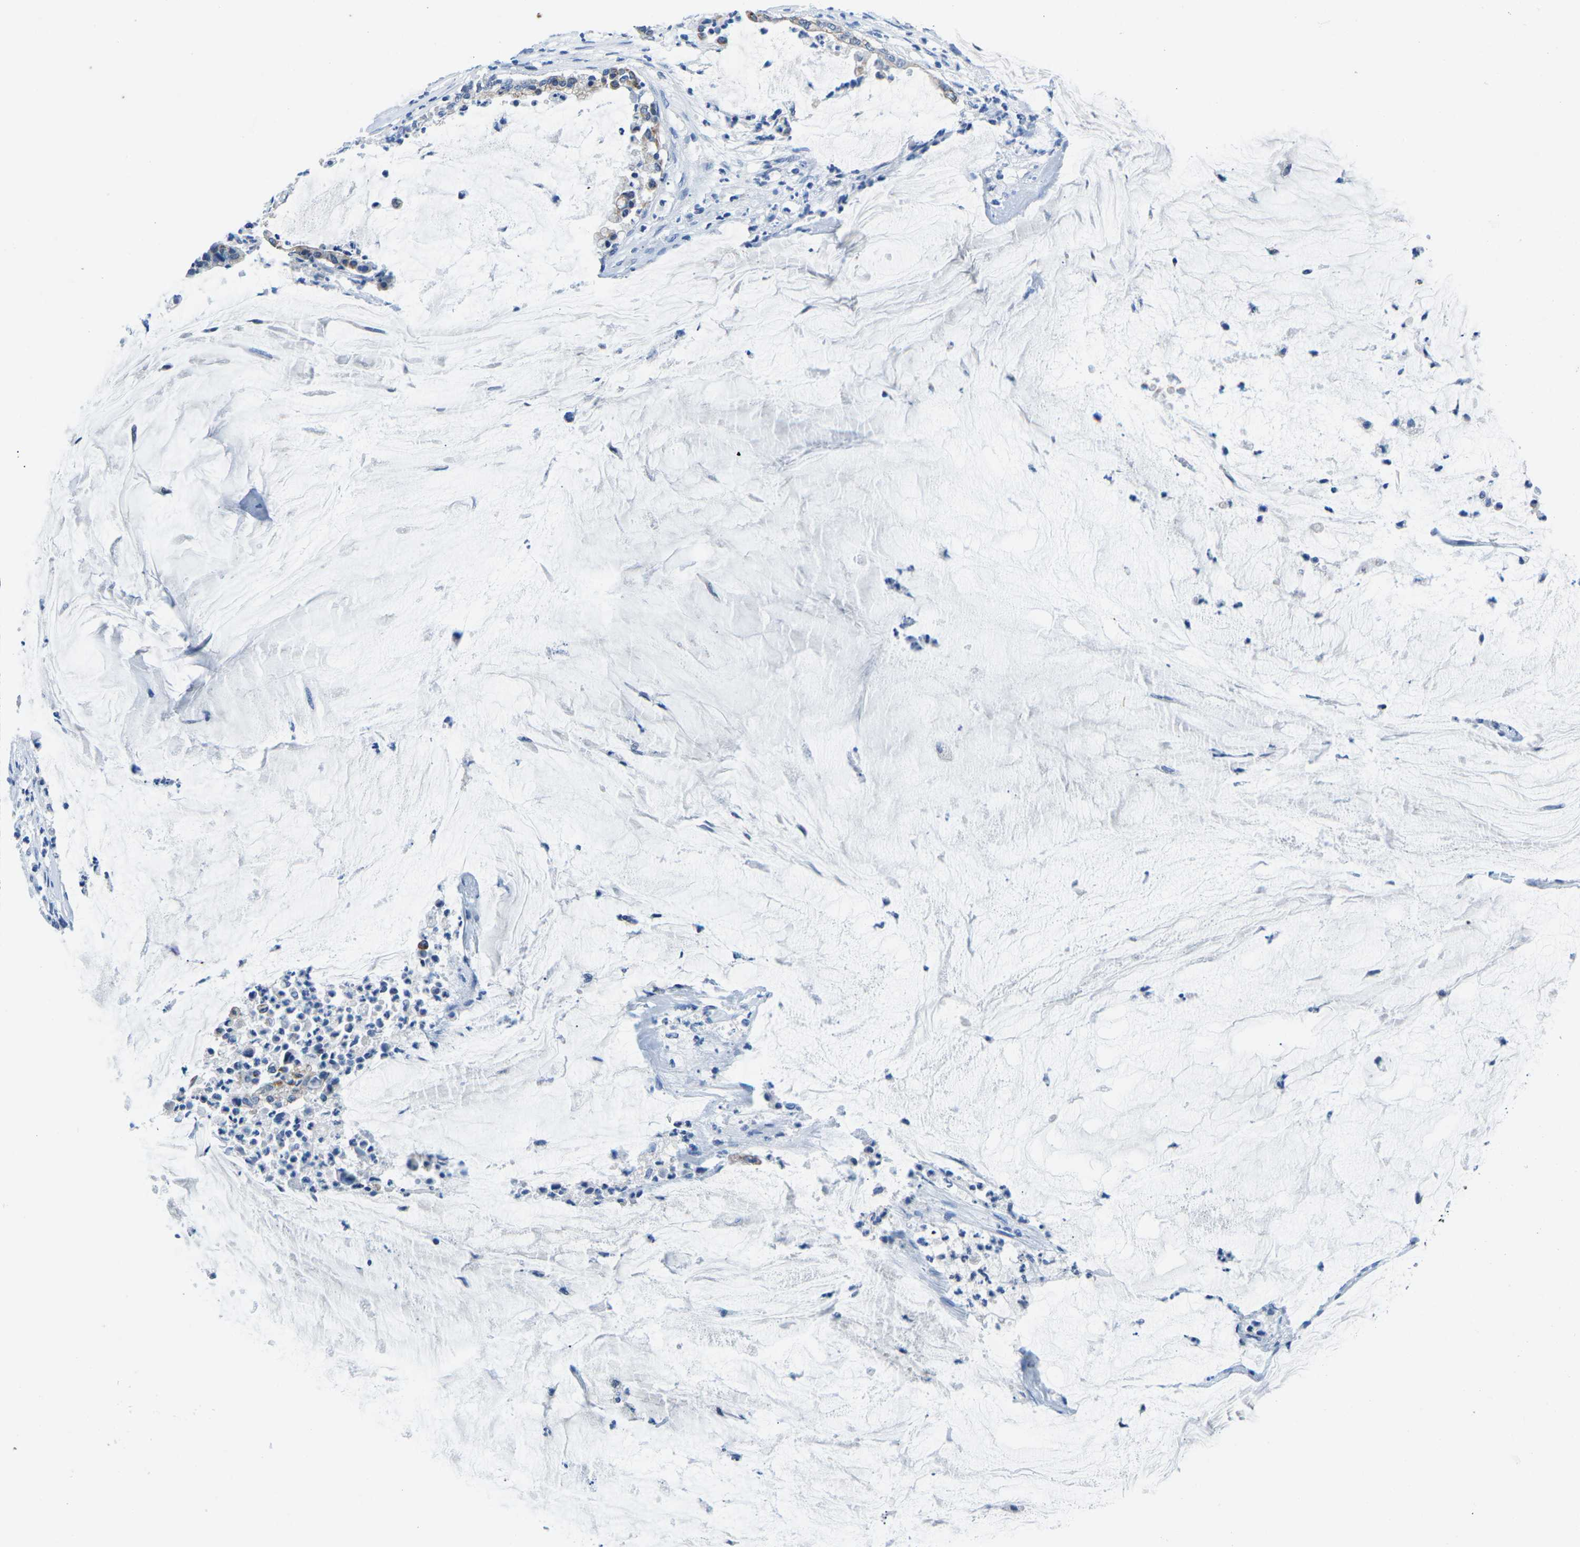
{"staining": {"intensity": "moderate", "quantity": ">75%", "location": "cytoplasmic/membranous"}, "tissue": "pancreatic cancer", "cell_type": "Tumor cells", "image_type": "cancer", "snomed": [{"axis": "morphology", "description": "Adenocarcinoma, NOS"}, {"axis": "topography", "description": "Pancreas"}], "caption": "Immunohistochemistry micrograph of neoplastic tissue: pancreatic cancer (adenocarcinoma) stained using immunohistochemistry (IHC) demonstrates medium levels of moderate protein expression localized specifically in the cytoplasmic/membranous of tumor cells, appearing as a cytoplasmic/membranous brown color.", "gene": "TM6SF1", "patient": {"sex": "male", "age": 41}}